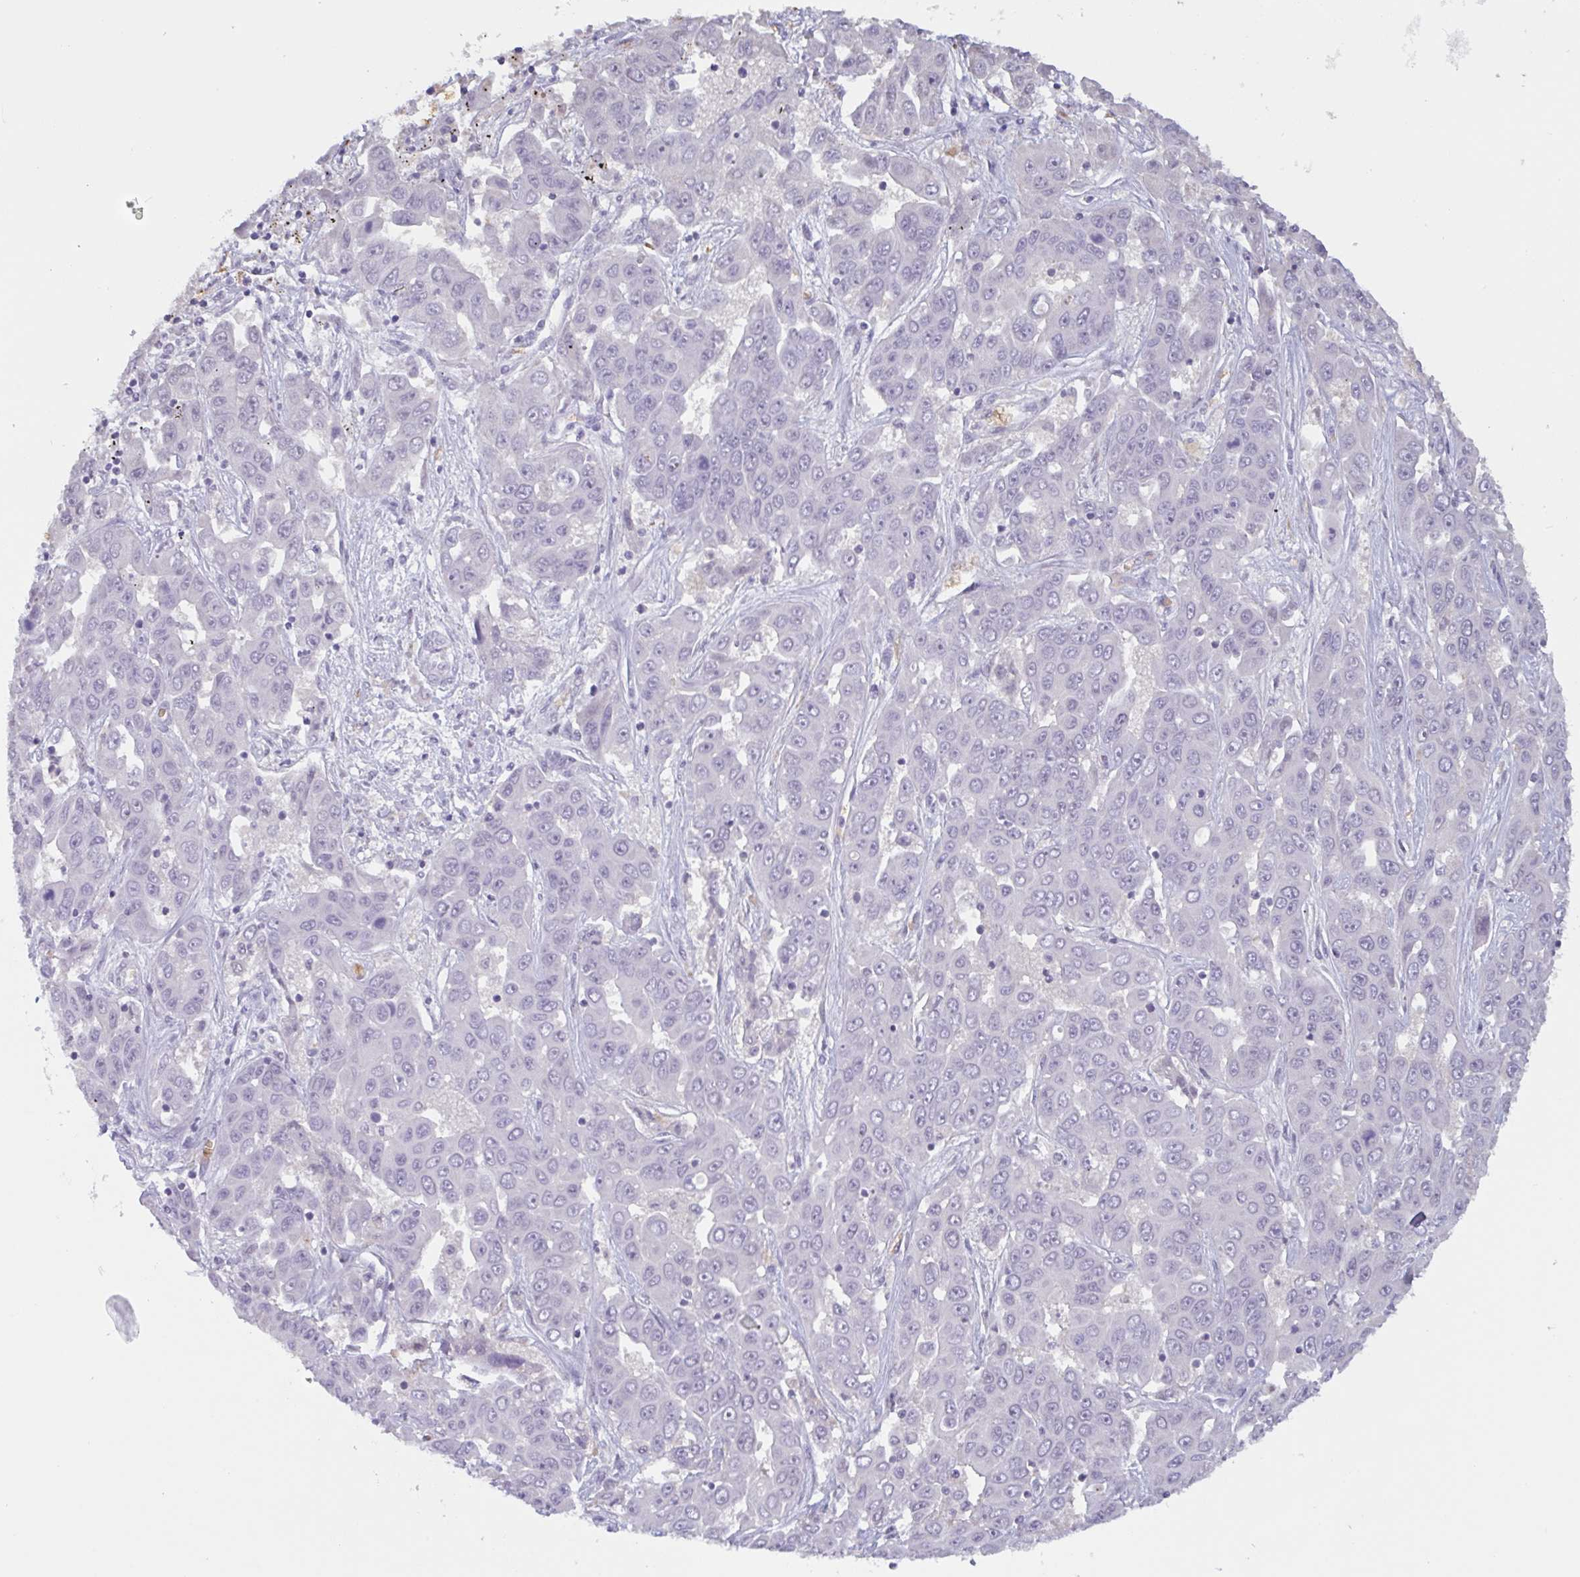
{"staining": {"intensity": "negative", "quantity": "none", "location": "none"}, "tissue": "liver cancer", "cell_type": "Tumor cells", "image_type": "cancer", "snomed": [{"axis": "morphology", "description": "Cholangiocarcinoma"}, {"axis": "topography", "description": "Liver"}], "caption": "Immunohistochemistry (IHC) of liver cancer exhibits no expression in tumor cells.", "gene": "RHAG", "patient": {"sex": "female", "age": 52}}